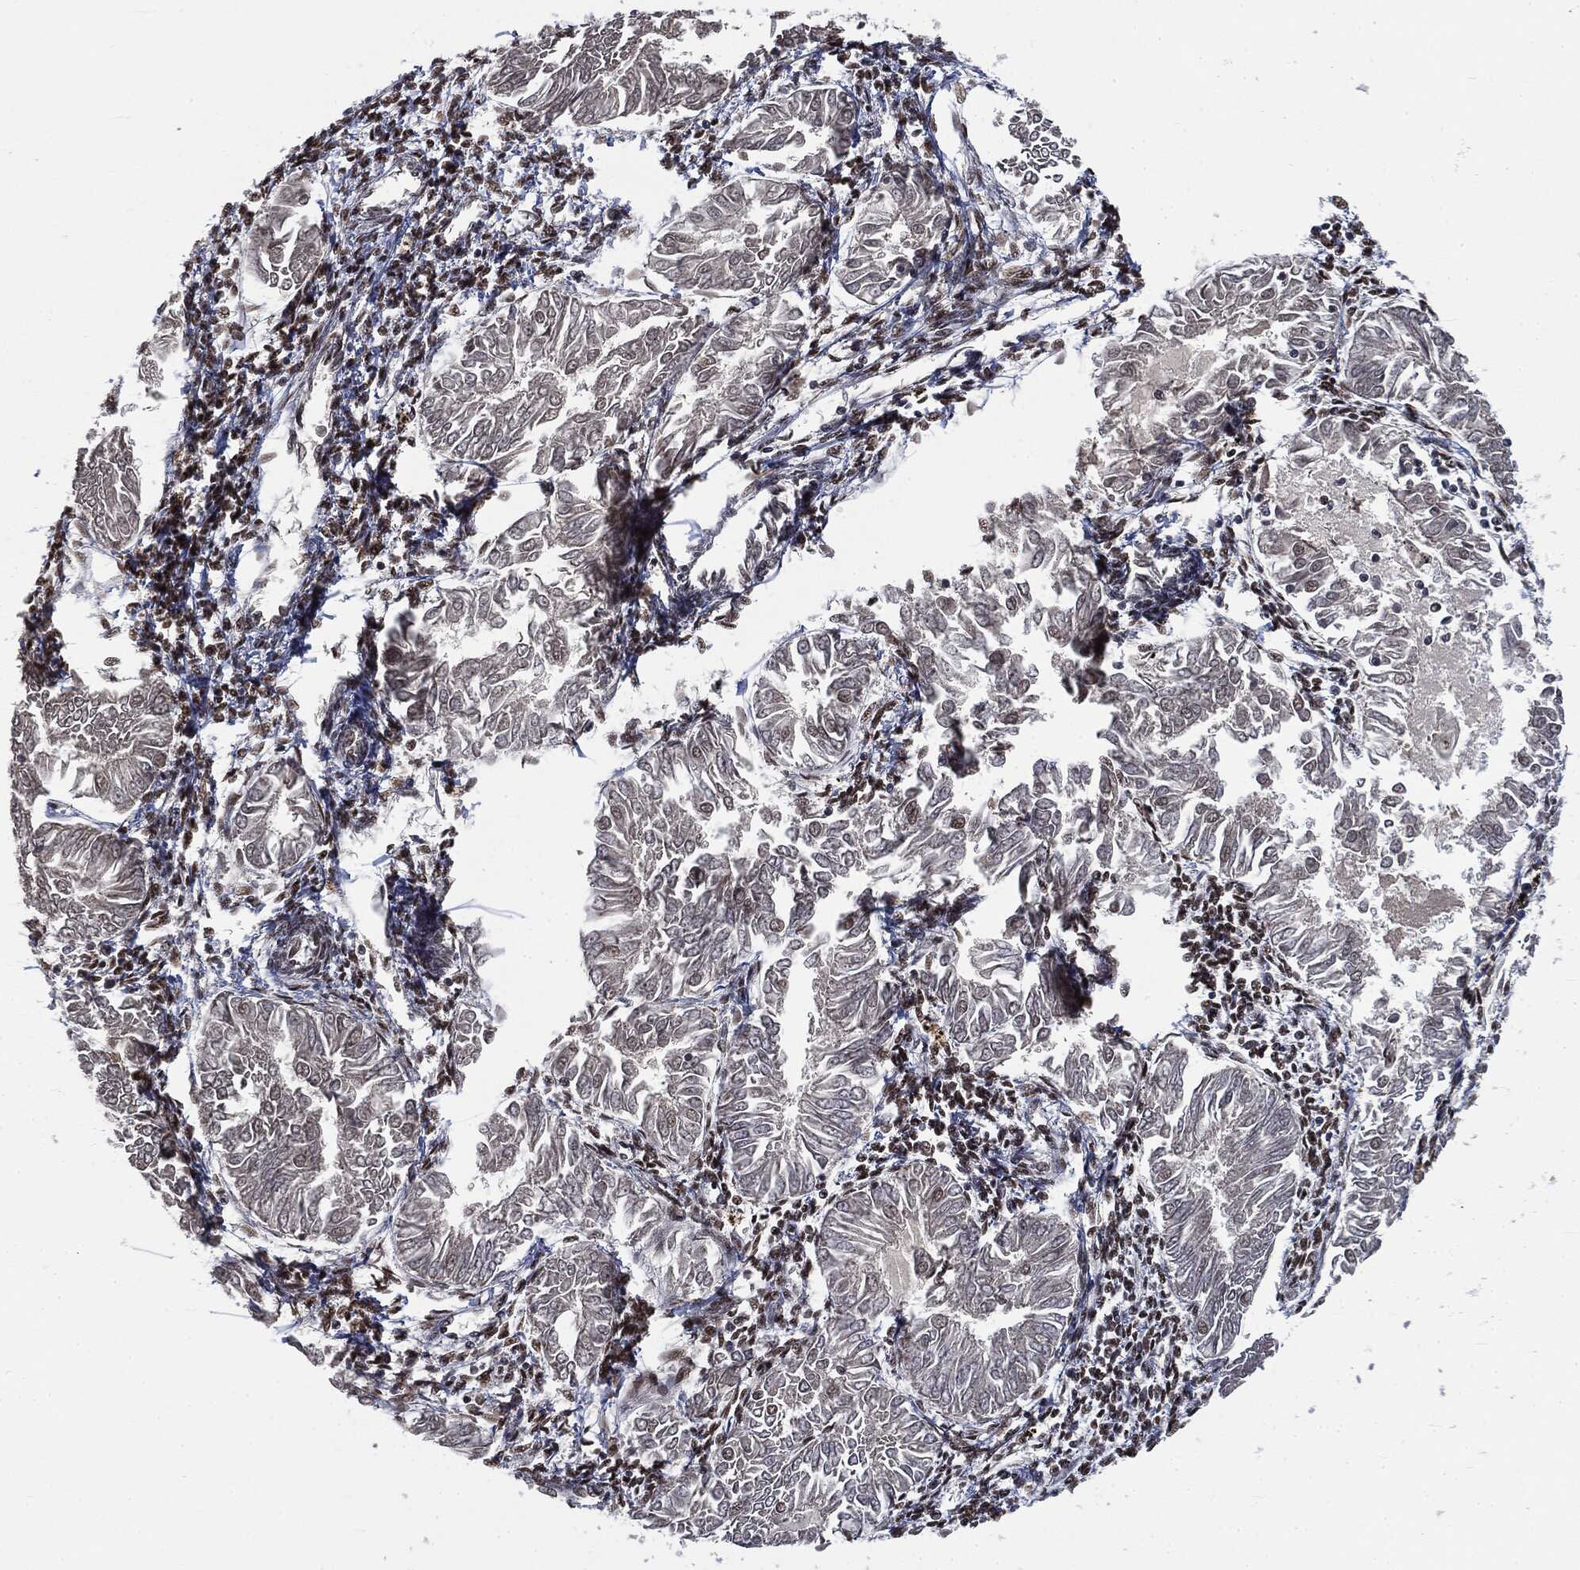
{"staining": {"intensity": "negative", "quantity": "none", "location": "none"}, "tissue": "endometrial cancer", "cell_type": "Tumor cells", "image_type": "cancer", "snomed": [{"axis": "morphology", "description": "Adenocarcinoma, NOS"}, {"axis": "topography", "description": "Endometrium"}], "caption": "A high-resolution micrograph shows IHC staining of endometrial adenocarcinoma, which demonstrates no significant expression in tumor cells. The staining is performed using DAB brown chromogen with nuclei counter-stained in using hematoxylin.", "gene": "DPH2", "patient": {"sex": "female", "age": 53}}